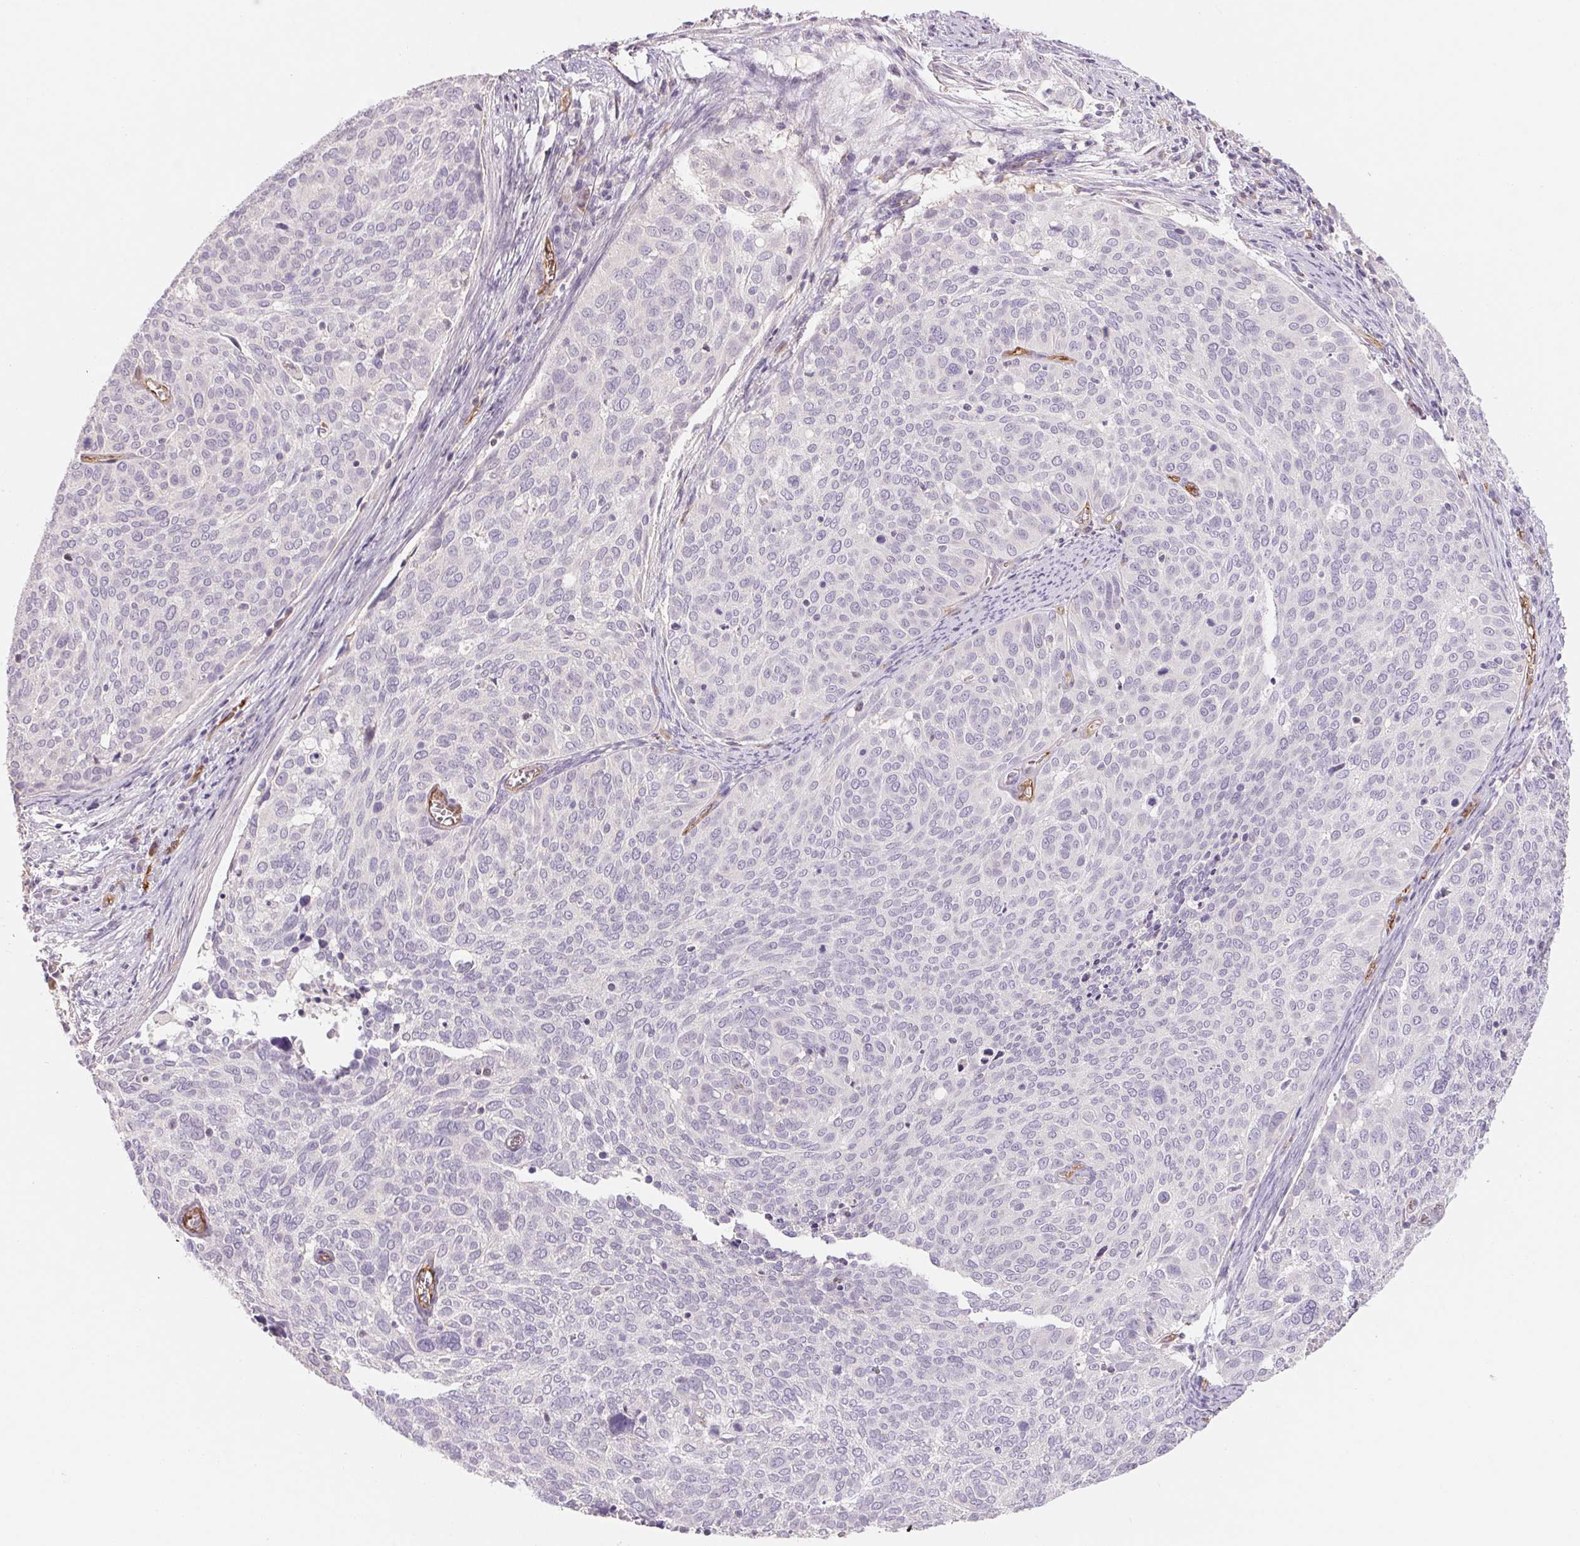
{"staining": {"intensity": "negative", "quantity": "none", "location": "none"}, "tissue": "cervical cancer", "cell_type": "Tumor cells", "image_type": "cancer", "snomed": [{"axis": "morphology", "description": "Squamous cell carcinoma, NOS"}, {"axis": "topography", "description": "Cervix"}], "caption": "Cervical cancer stained for a protein using immunohistochemistry (IHC) displays no positivity tumor cells.", "gene": "ANKRD13B", "patient": {"sex": "female", "age": 39}}